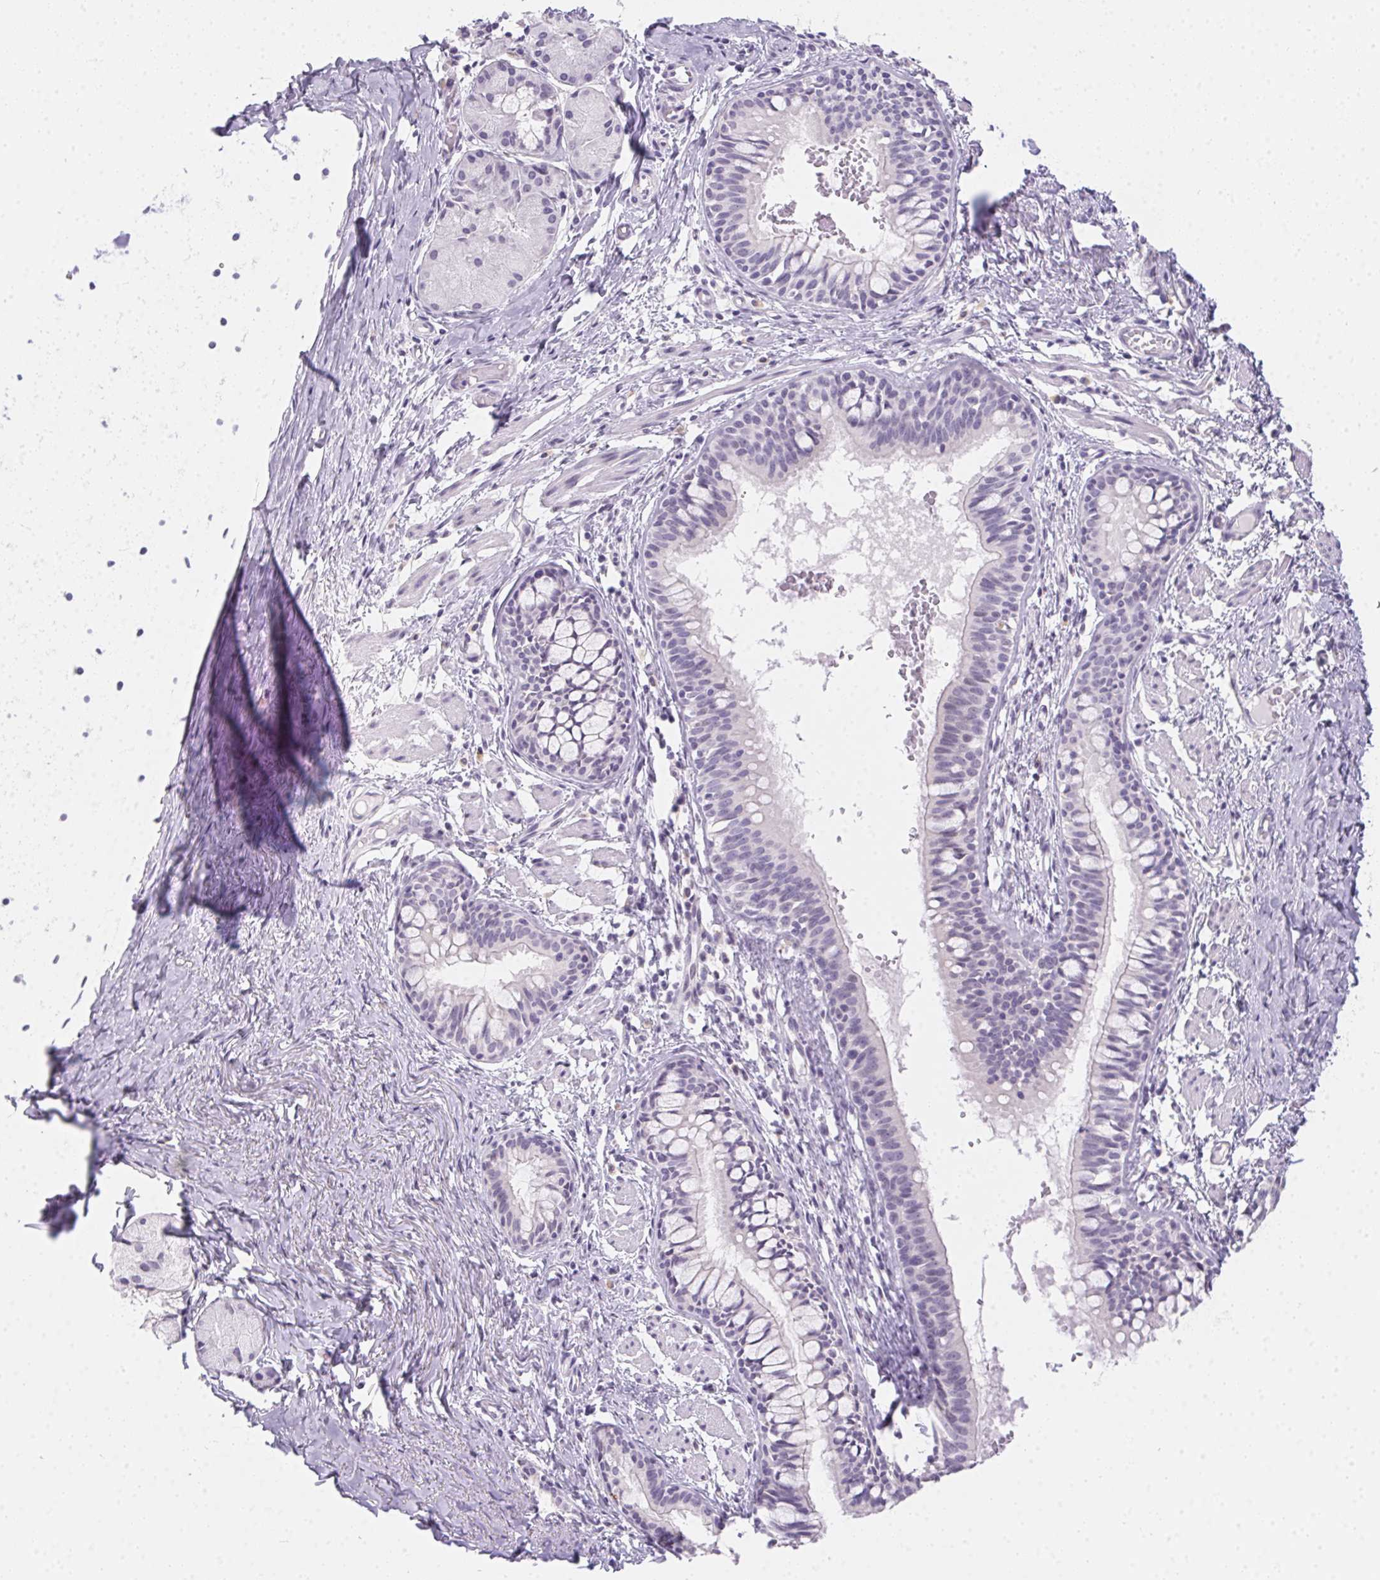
{"staining": {"intensity": "negative", "quantity": "none", "location": "none"}, "tissue": "bronchus", "cell_type": "Respiratory epithelial cells", "image_type": "normal", "snomed": [{"axis": "morphology", "description": "Normal tissue, NOS"}, {"axis": "topography", "description": "Bronchus"}], "caption": "Bronchus was stained to show a protein in brown. There is no significant expression in respiratory epithelial cells. (Brightfield microscopy of DAB (3,3'-diaminobenzidine) immunohistochemistry at high magnification).", "gene": "MORC1", "patient": {"sex": "male", "age": 1}}